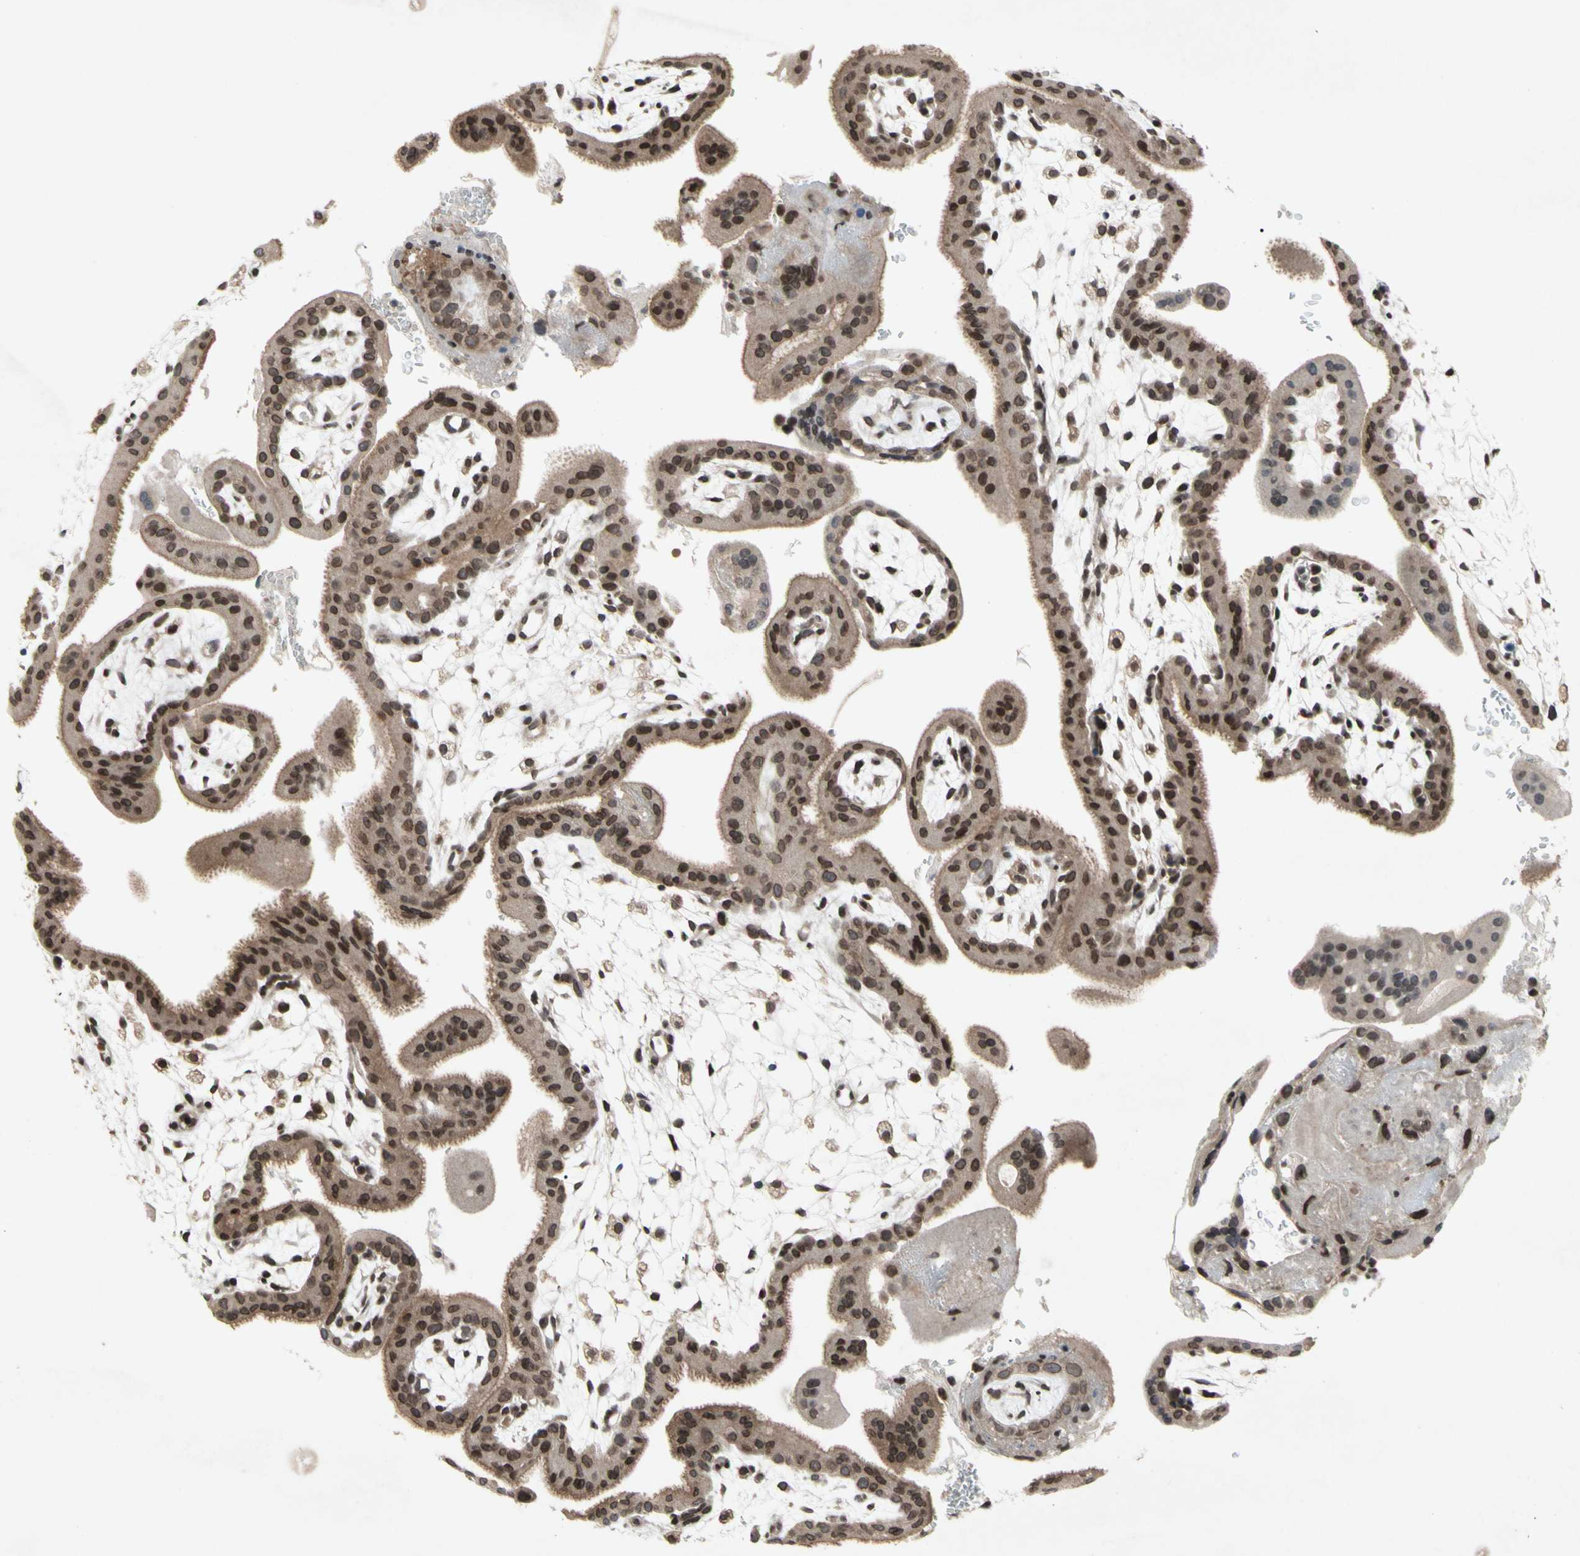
{"staining": {"intensity": "moderate", "quantity": ">75%", "location": "cytoplasmic/membranous,nuclear"}, "tissue": "placenta", "cell_type": "Decidual cells", "image_type": "normal", "snomed": [{"axis": "morphology", "description": "Normal tissue, NOS"}, {"axis": "topography", "description": "Placenta"}], "caption": "Placenta was stained to show a protein in brown. There is medium levels of moderate cytoplasmic/membranous,nuclear expression in approximately >75% of decidual cells. The staining was performed using DAB (3,3'-diaminobenzidine), with brown indicating positive protein expression. Nuclei are stained blue with hematoxylin.", "gene": "XPO1", "patient": {"sex": "female", "age": 35}}